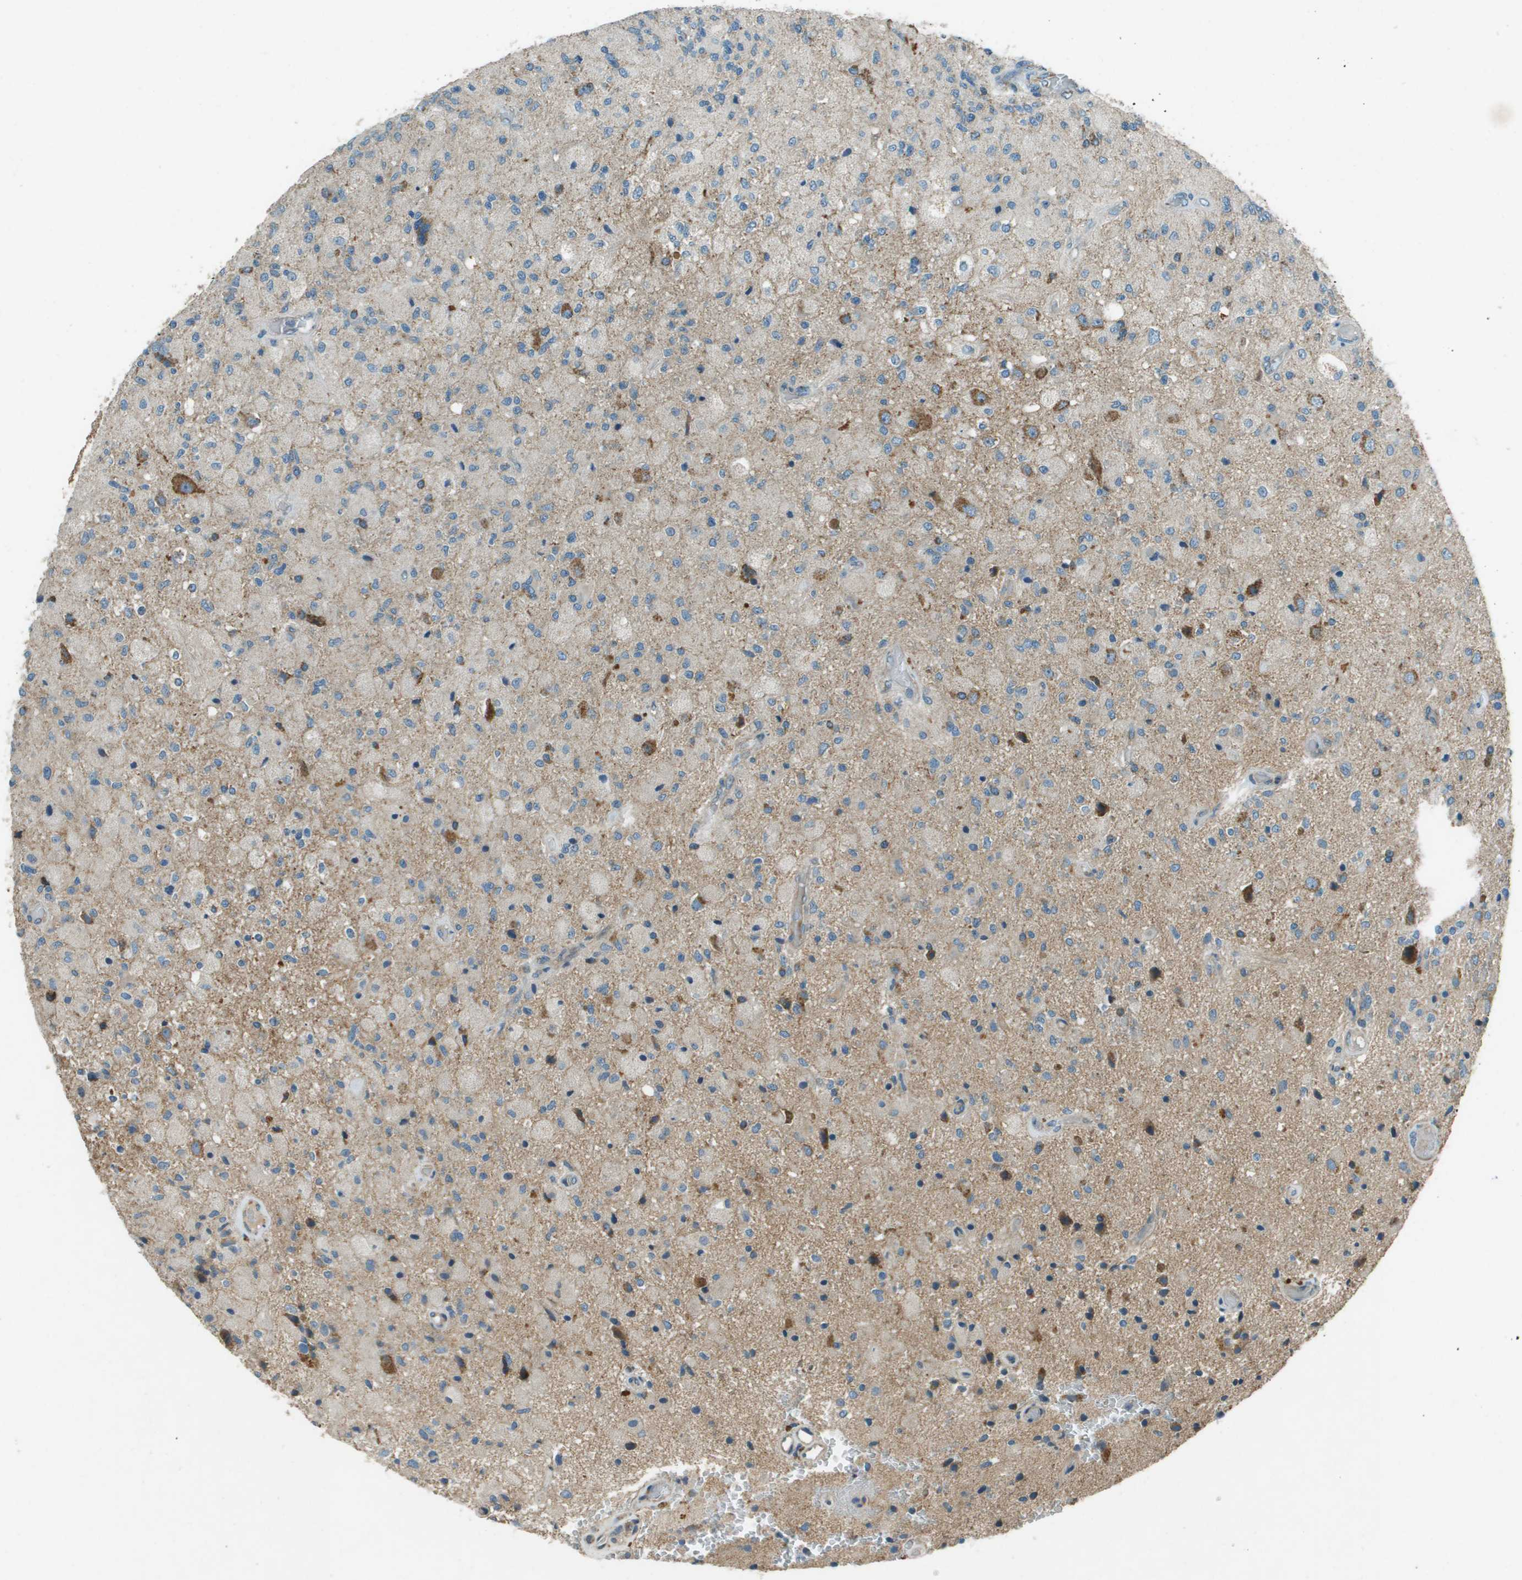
{"staining": {"intensity": "moderate", "quantity": "<25%", "location": "cytoplasmic/membranous"}, "tissue": "glioma", "cell_type": "Tumor cells", "image_type": "cancer", "snomed": [{"axis": "morphology", "description": "Normal tissue, NOS"}, {"axis": "morphology", "description": "Glioma, malignant, High grade"}, {"axis": "topography", "description": "Cerebral cortex"}], "caption": "The micrograph displays staining of high-grade glioma (malignant), revealing moderate cytoplasmic/membranous protein expression (brown color) within tumor cells.", "gene": "MIGA1", "patient": {"sex": "male", "age": 77}}